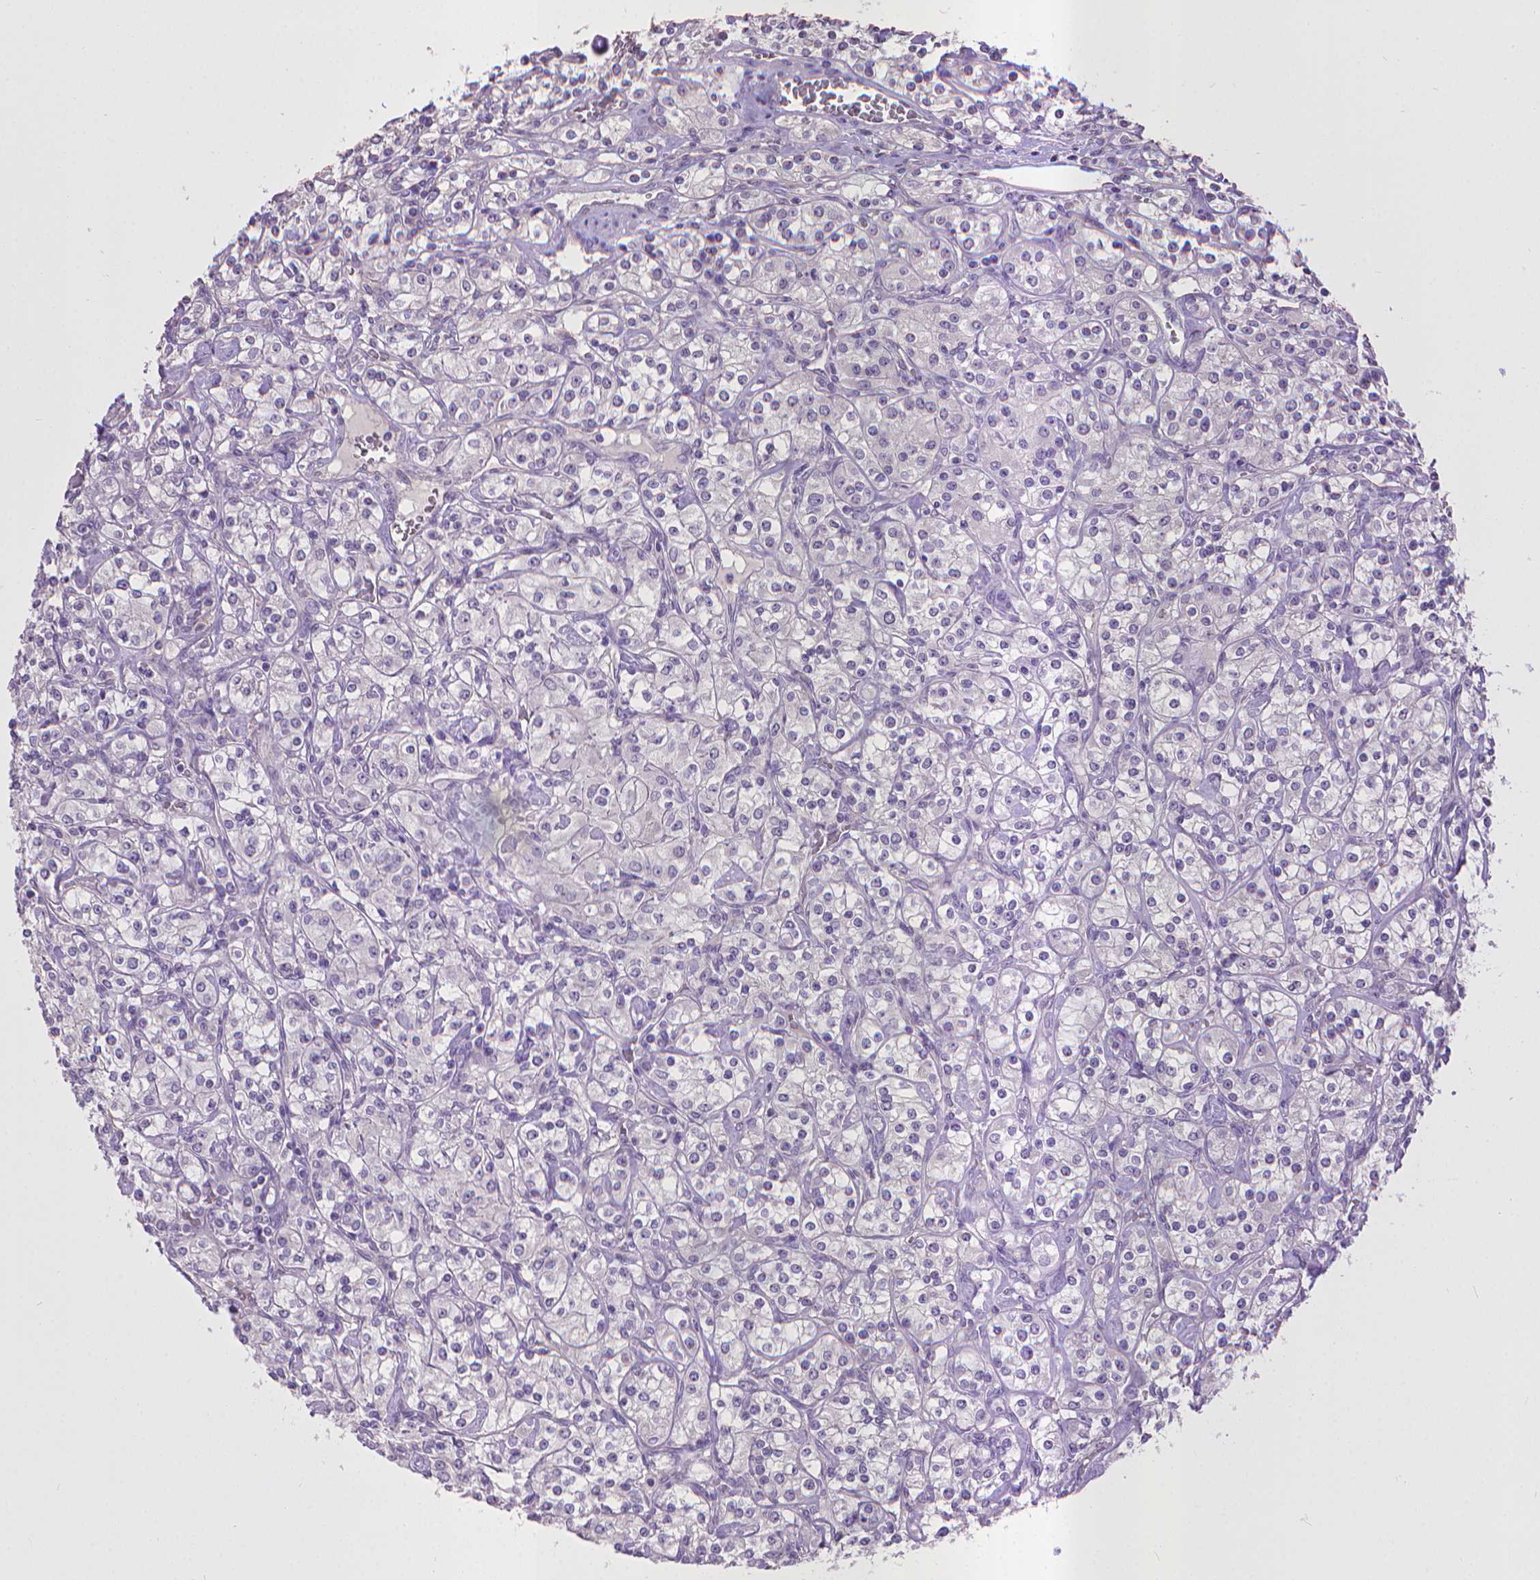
{"staining": {"intensity": "negative", "quantity": "none", "location": "none"}, "tissue": "renal cancer", "cell_type": "Tumor cells", "image_type": "cancer", "snomed": [{"axis": "morphology", "description": "Adenocarcinoma, NOS"}, {"axis": "topography", "description": "Kidney"}], "caption": "Protein analysis of renal adenocarcinoma reveals no significant positivity in tumor cells.", "gene": "CPM", "patient": {"sex": "male", "age": 77}}